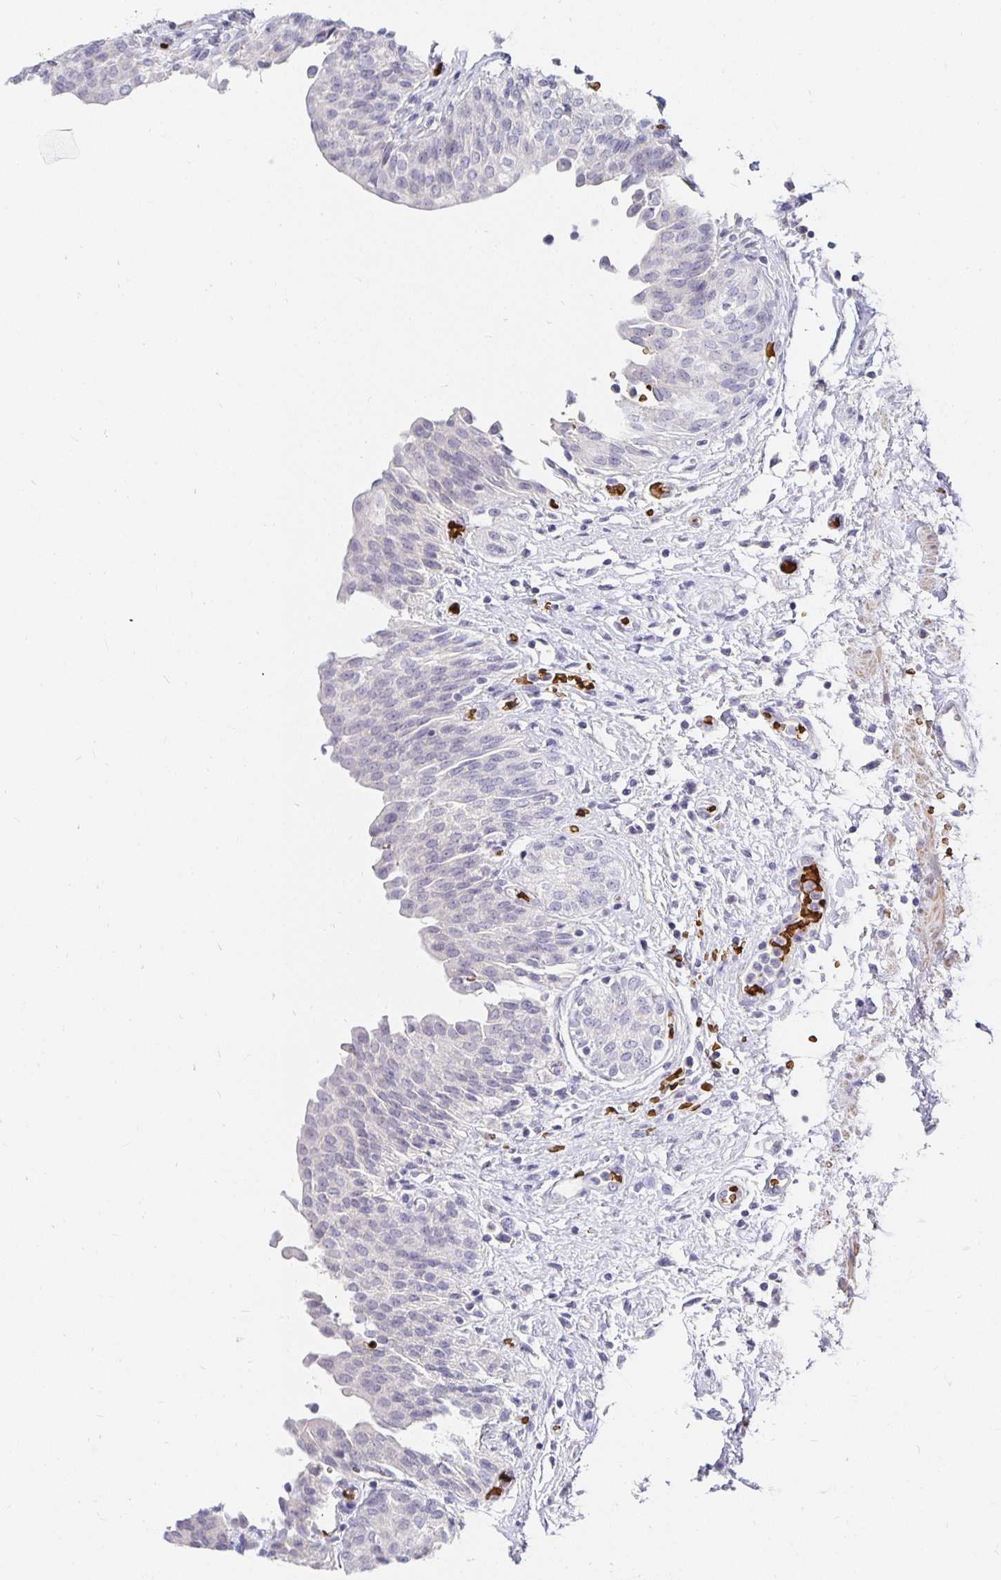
{"staining": {"intensity": "negative", "quantity": "none", "location": "none"}, "tissue": "urinary bladder", "cell_type": "Urothelial cells", "image_type": "normal", "snomed": [{"axis": "morphology", "description": "Normal tissue, NOS"}, {"axis": "topography", "description": "Urinary bladder"}], "caption": "DAB (3,3'-diaminobenzidine) immunohistochemical staining of unremarkable human urinary bladder demonstrates no significant expression in urothelial cells.", "gene": "FGF21", "patient": {"sex": "male", "age": 68}}